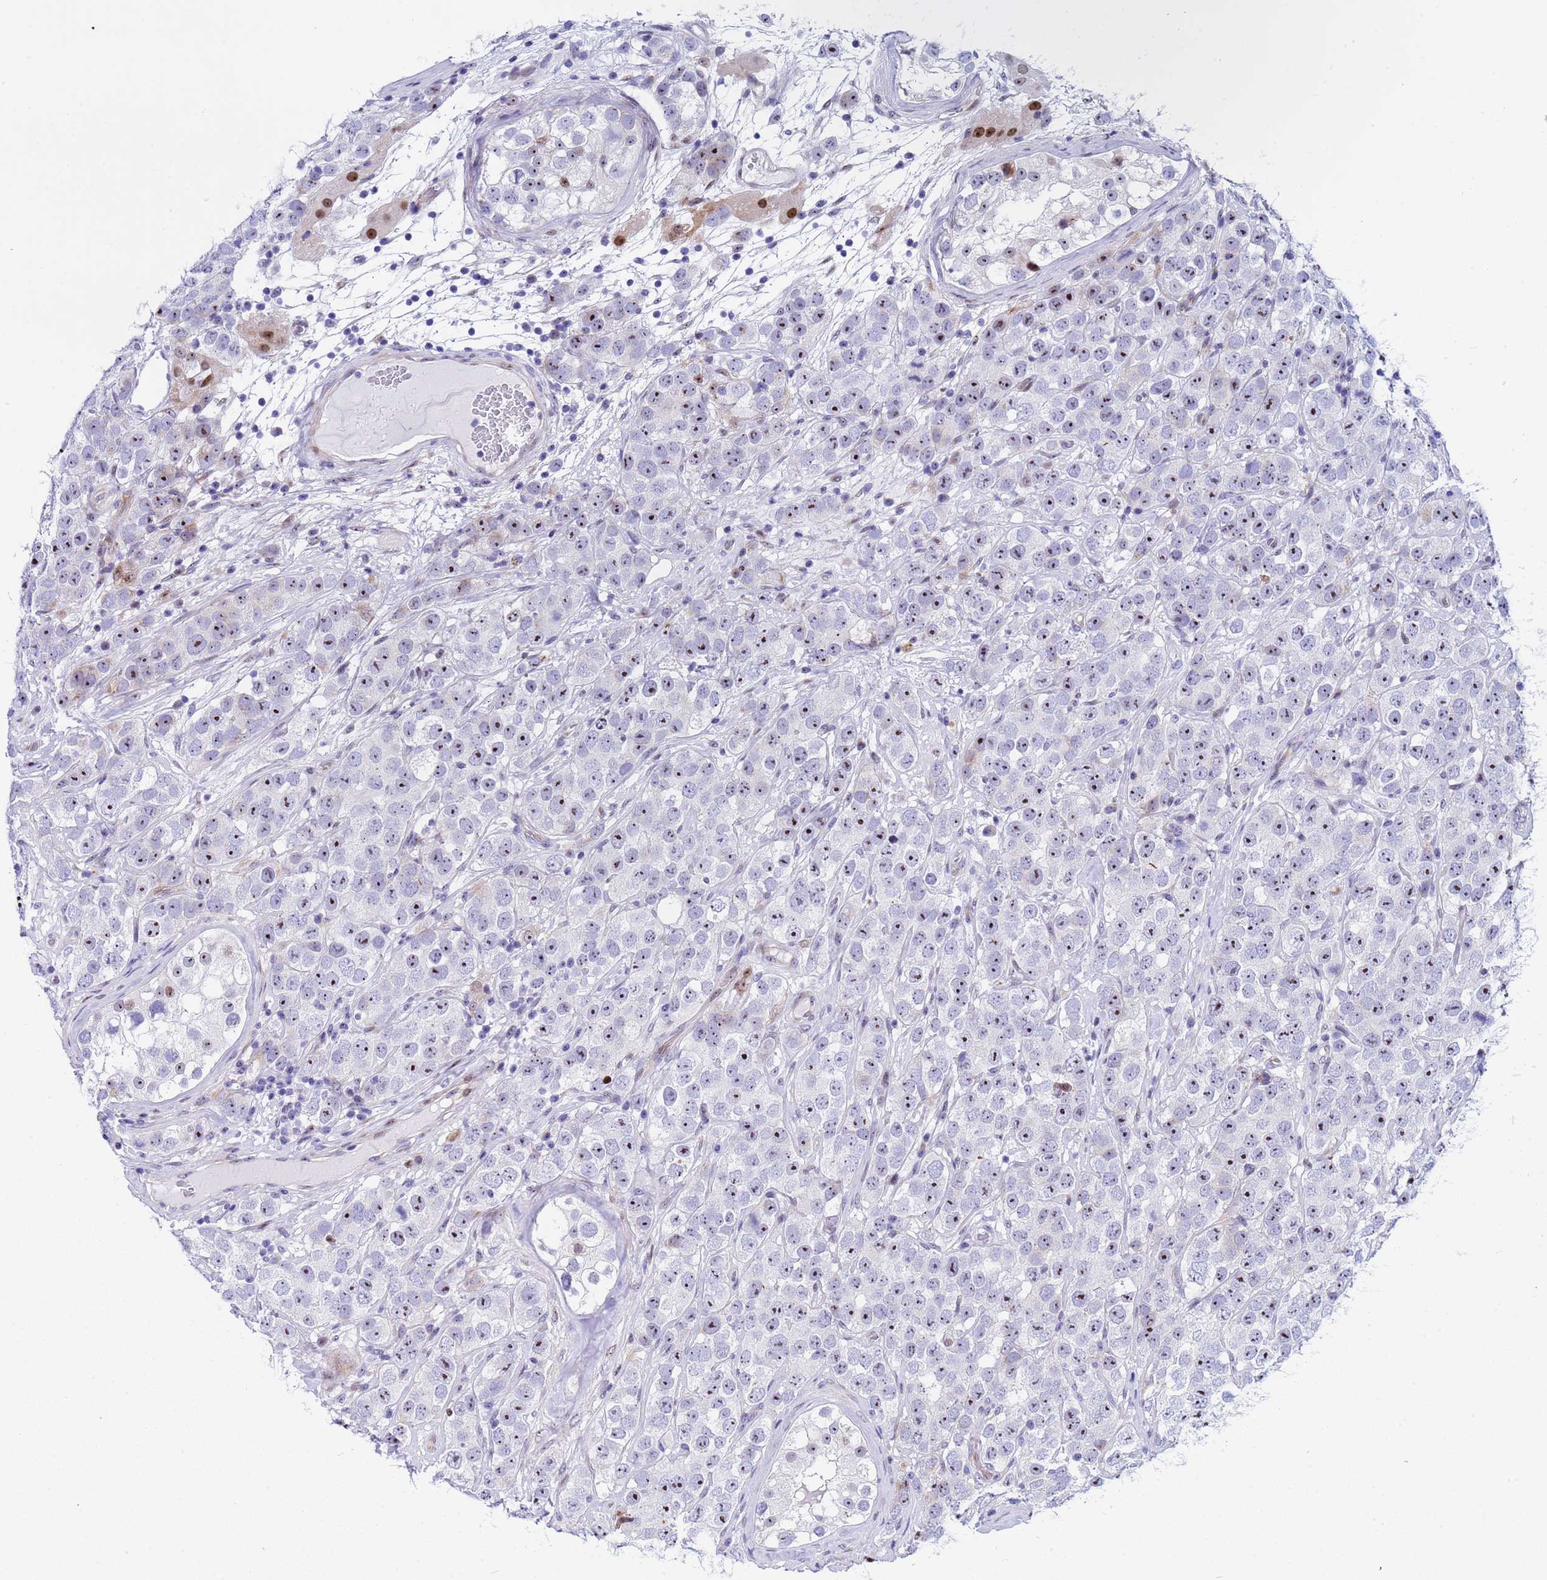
{"staining": {"intensity": "moderate", "quantity": "25%-75%", "location": "nuclear"}, "tissue": "testis cancer", "cell_type": "Tumor cells", "image_type": "cancer", "snomed": [{"axis": "morphology", "description": "Seminoma, NOS"}, {"axis": "topography", "description": "Testis"}], "caption": "This histopathology image shows immunohistochemistry (IHC) staining of seminoma (testis), with medium moderate nuclear positivity in about 25%-75% of tumor cells.", "gene": "POP5", "patient": {"sex": "male", "age": 28}}